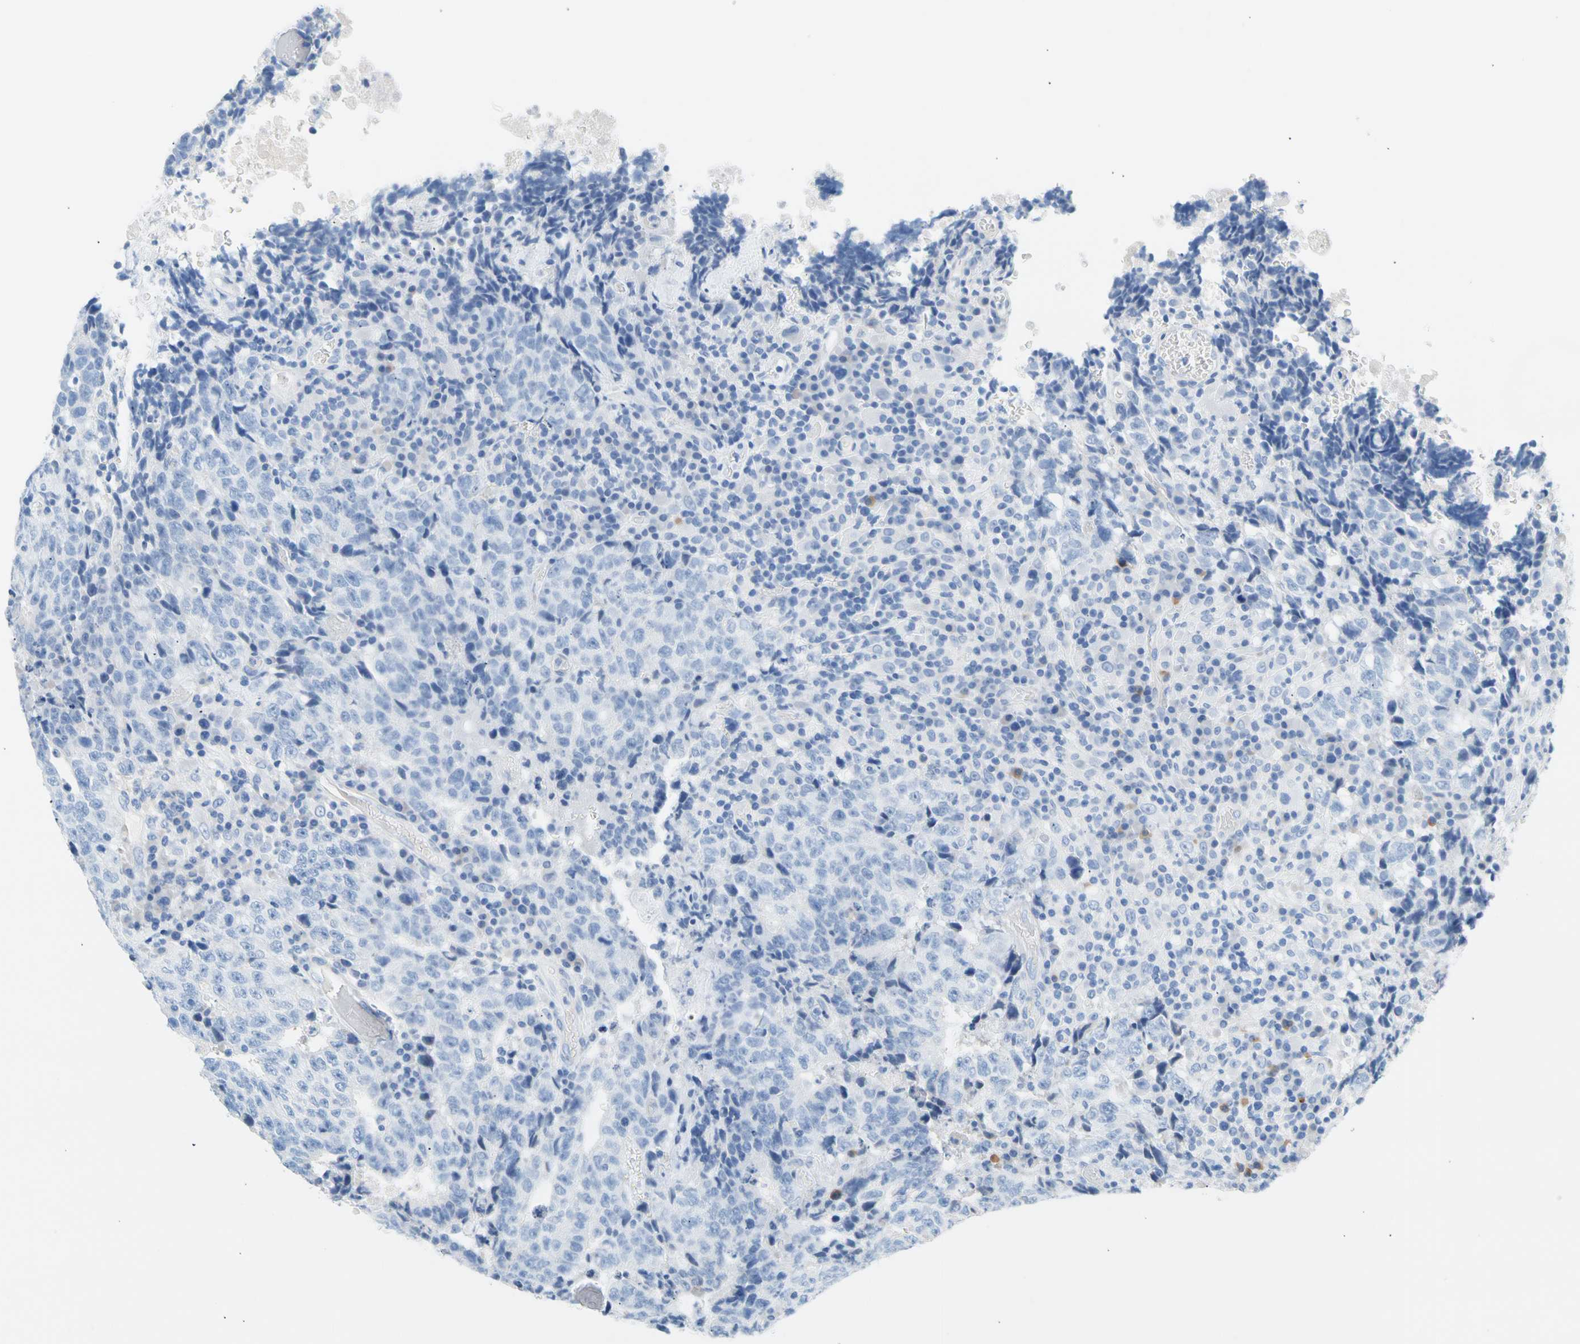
{"staining": {"intensity": "negative", "quantity": "none", "location": "none"}, "tissue": "testis cancer", "cell_type": "Tumor cells", "image_type": "cancer", "snomed": [{"axis": "morphology", "description": "Necrosis, NOS"}, {"axis": "morphology", "description": "Carcinoma, Embryonal, NOS"}, {"axis": "topography", "description": "Testis"}], "caption": "Immunohistochemical staining of embryonal carcinoma (testis) exhibits no significant expression in tumor cells.", "gene": "CEL", "patient": {"sex": "male", "age": 19}}